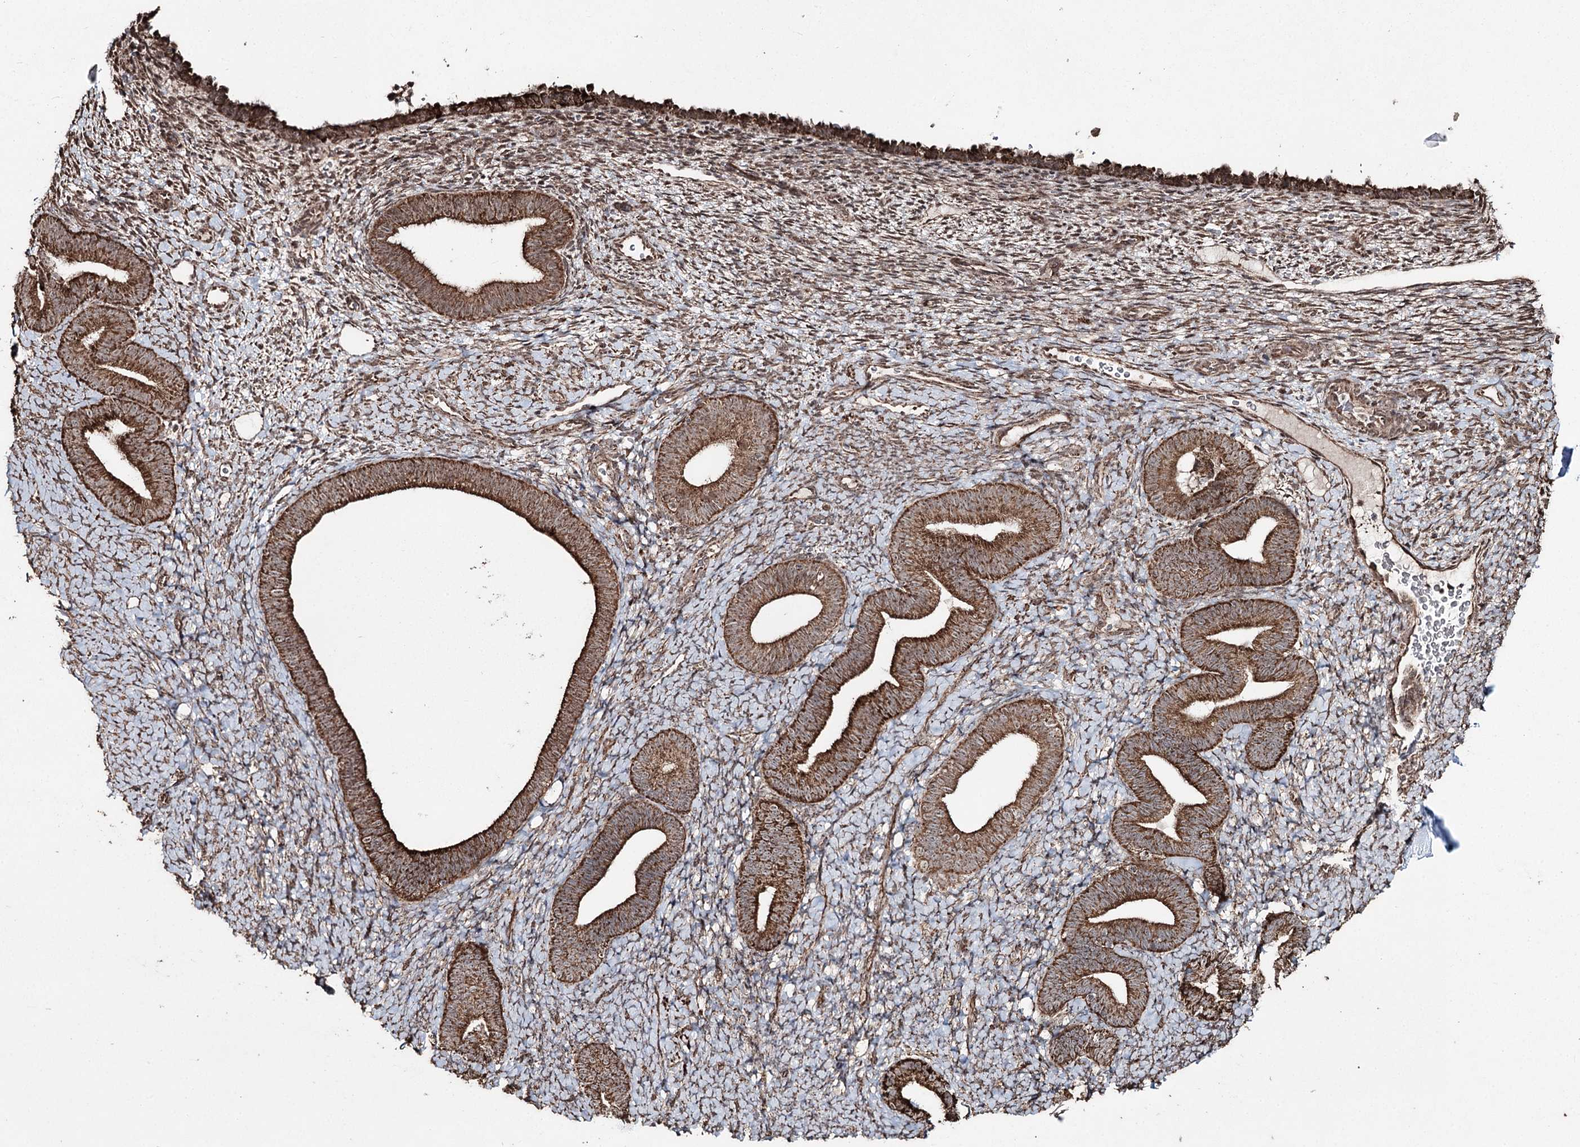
{"staining": {"intensity": "moderate", "quantity": "25%-75%", "location": "cytoplasmic/membranous"}, "tissue": "endometrium", "cell_type": "Cells in endometrial stroma", "image_type": "normal", "snomed": [{"axis": "morphology", "description": "Normal tissue, NOS"}, {"axis": "topography", "description": "Endometrium"}], "caption": "DAB (3,3'-diaminobenzidine) immunohistochemical staining of normal human endometrium shows moderate cytoplasmic/membranous protein staining in approximately 25%-75% of cells in endometrial stroma. (DAB = brown stain, brightfield microscopy at high magnification).", "gene": "SLF2", "patient": {"sex": "female", "age": 65}}